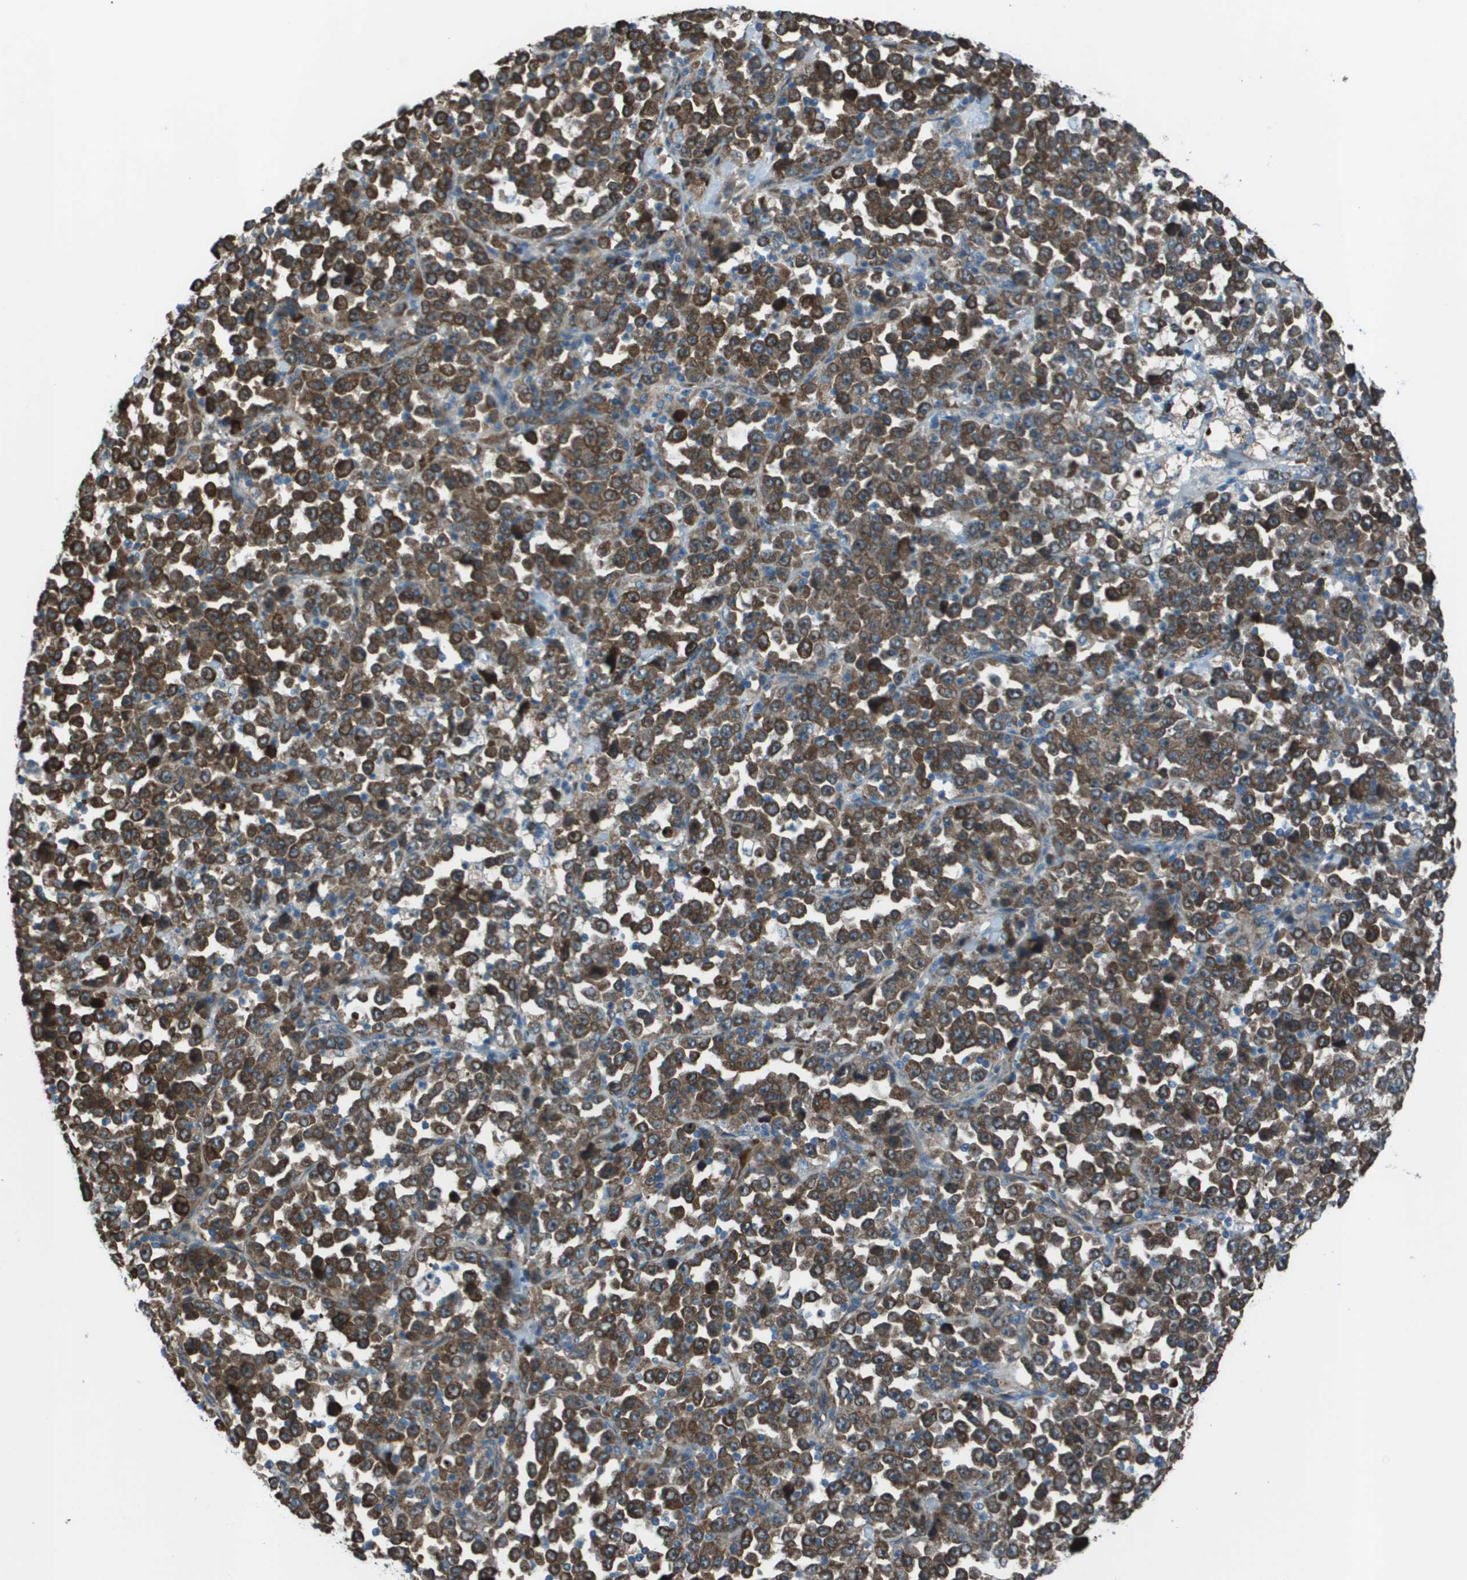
{"staining": {"intensity": "moderate", "quantity": ">75%", "location": "cytoplasmic/membranous"}, "tissue": "stomach cancer", "cell_type": "Tumor cells", "image_type": "cancer", "snomed": [{"axis": "morphology", "description": "Normal tissue, NOS"}, {"axis": "morphology", "description": "Adenocarcinoma, NOS"}, {"axis": "topography", "description": "Stomach, upper"}, {"axis": "topography", "description": "Stomach"}], "caption": "Immunohistochemical staining of stomach cancer (adenocarcinoma) displays medium levels of moderate cytoplasmic/membranous expression in approximately >75% of tumor cells.", "gene": "UTS2", "patient": {"sex": "male", "age": 59}}